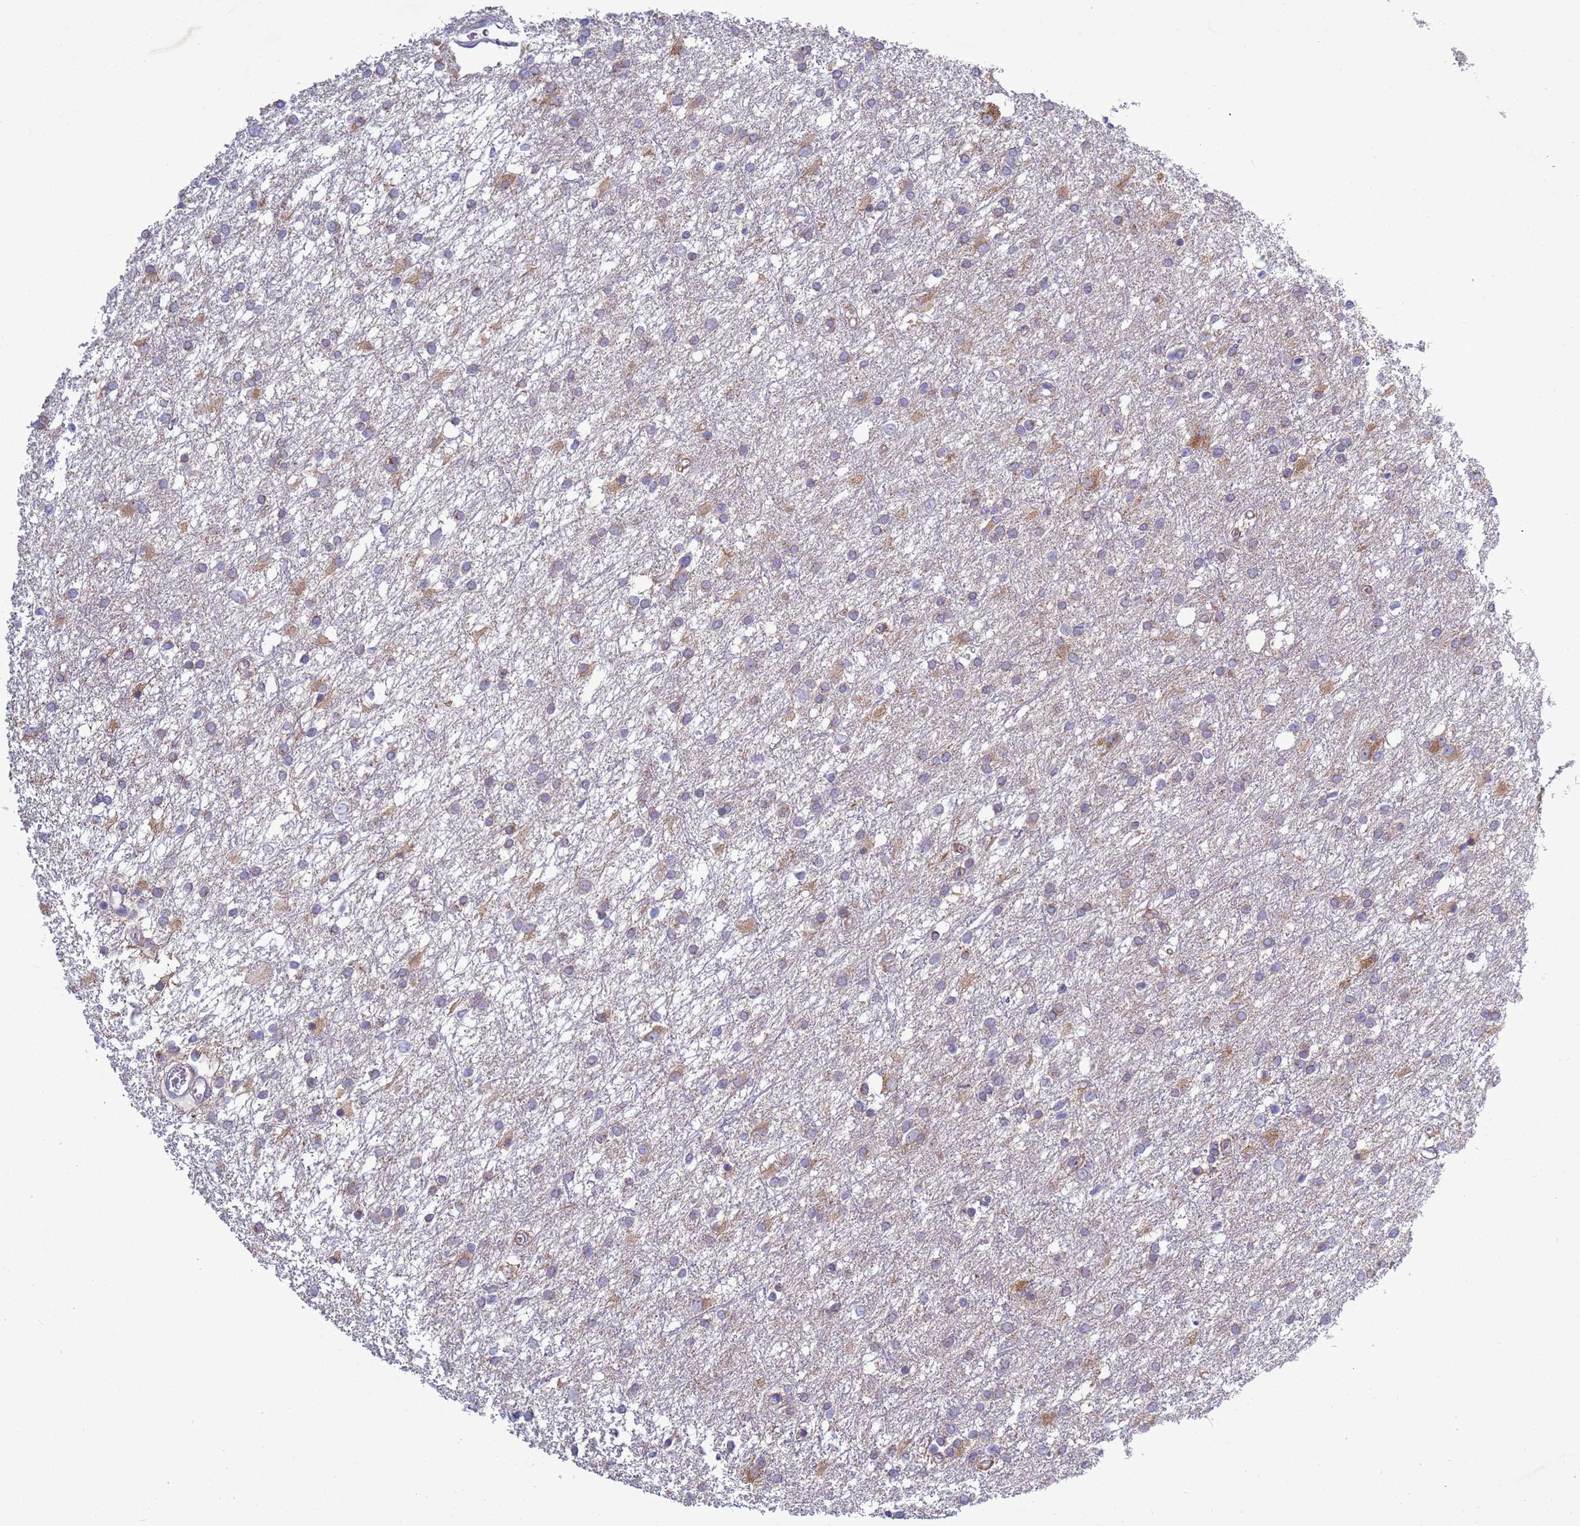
{"staining": {"intensity": "weak", "quantity": "<25%", "location": "cytoplasmic/membranous"}, "tissue": "glioma", "cell_type": "Tumor cells", "image_type": "cancer", "snomed": [{"axis": "morphology", "description": "Glioma, malignant, High grade"}, {"axis": "topography", "description": "Brain"}], "caption": "This micrograph is of high-grade glioma (malignant) stained with IHC to label a protein in brown with the nuclei are counter-stained blue. There is no positivity in tumor cells.", "gene": "ABHD17B", "patient": {"sex": "female", "age": 50}}